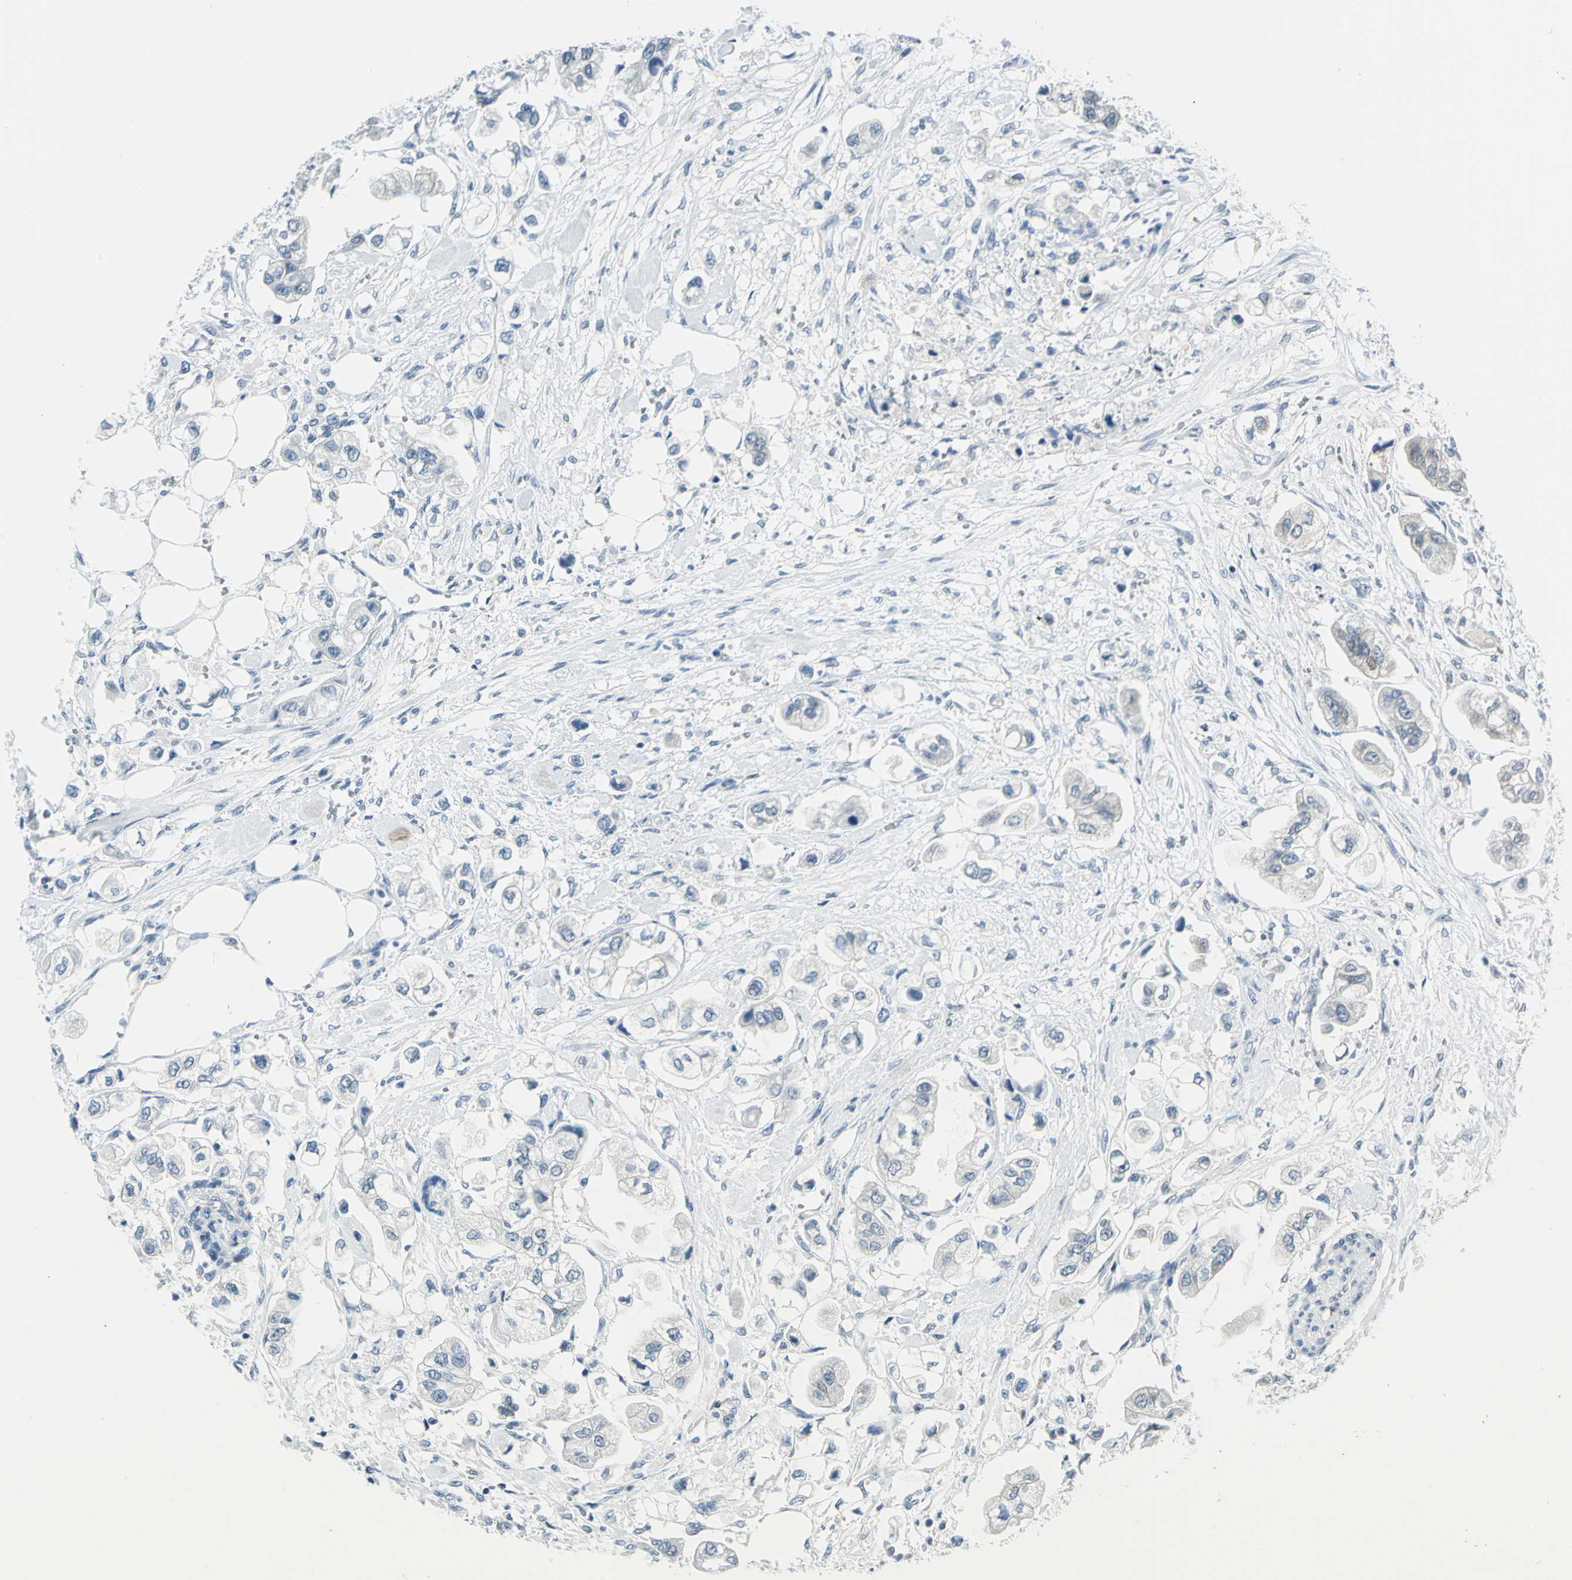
{"staining": {"intensity": "negative", "quantity": "none", "location": "none"}, "tissue": "stomach cancer", "cell_type": "Tumor cells", "image_type": "cancer", "snomed": [{"axis": "morphology", "description": "Adenocarcinoma, NOS"}, {"axis": "topography", "description": "Stomach"}], "caption": "The histopathology image exhibits no significant positivity in tumor cells of stomach cancer.", "gene": "AKR1A1", "patient": {"sex": "male", "age": 62}}